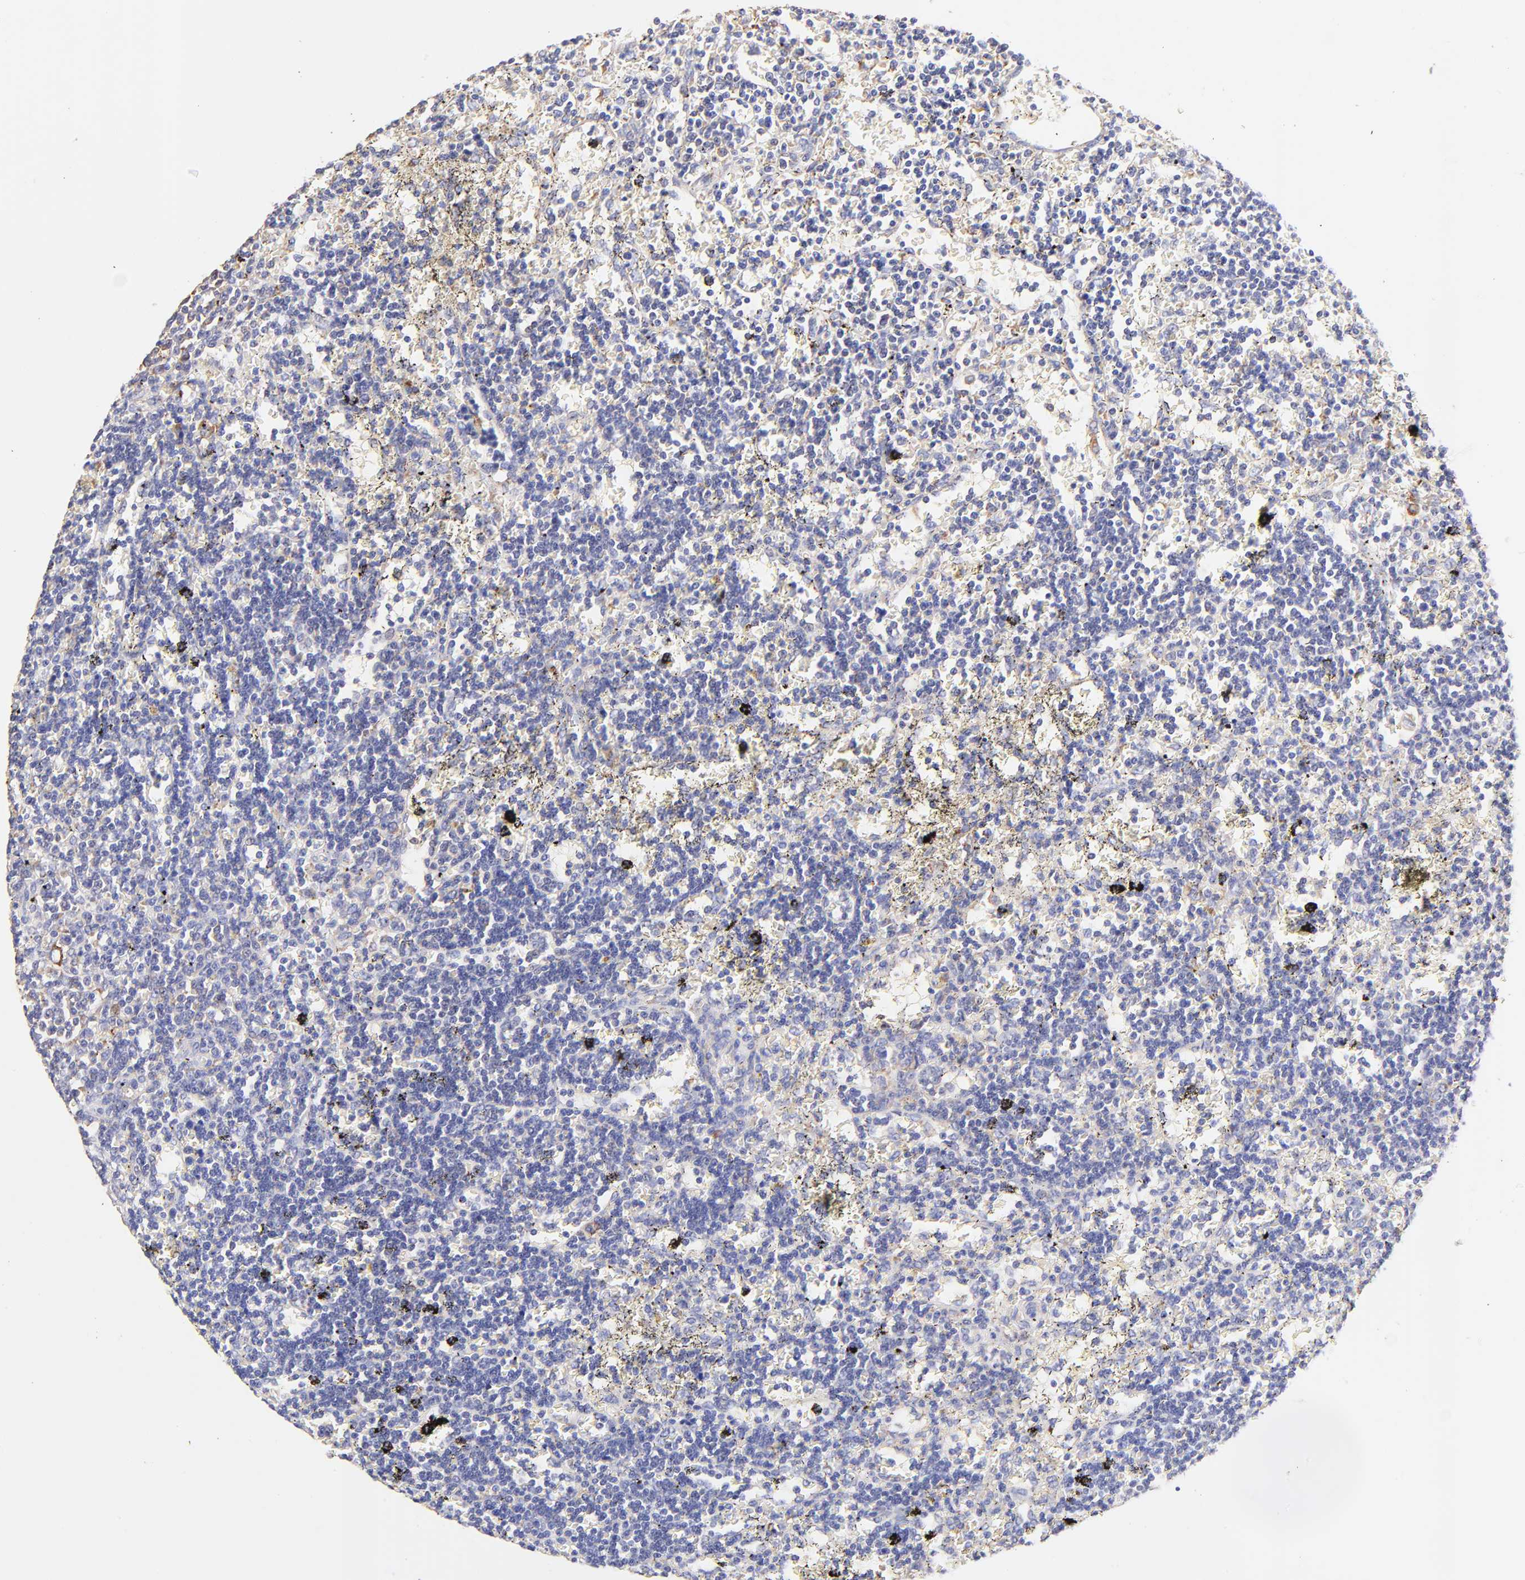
{"staining": {"intensity": "negative", "quantity": "none", "location": "none"}, "tissue": "lymphoma", "cell_type": "Tumor cells", "image_type": "cancer", "snomed": [{"axis": "morphology", "description": "Malignant lymphoma, non-Hodgkin's type, Low grade"}, {"axis": "topography", "description": "Spleen"}], "caption": "Immunohistochemistry (IHC) of lymphoma demonstrates no expression in tumor cells.", "gene": "RPL30", "patient": {"sex": "male", "age": 60}}